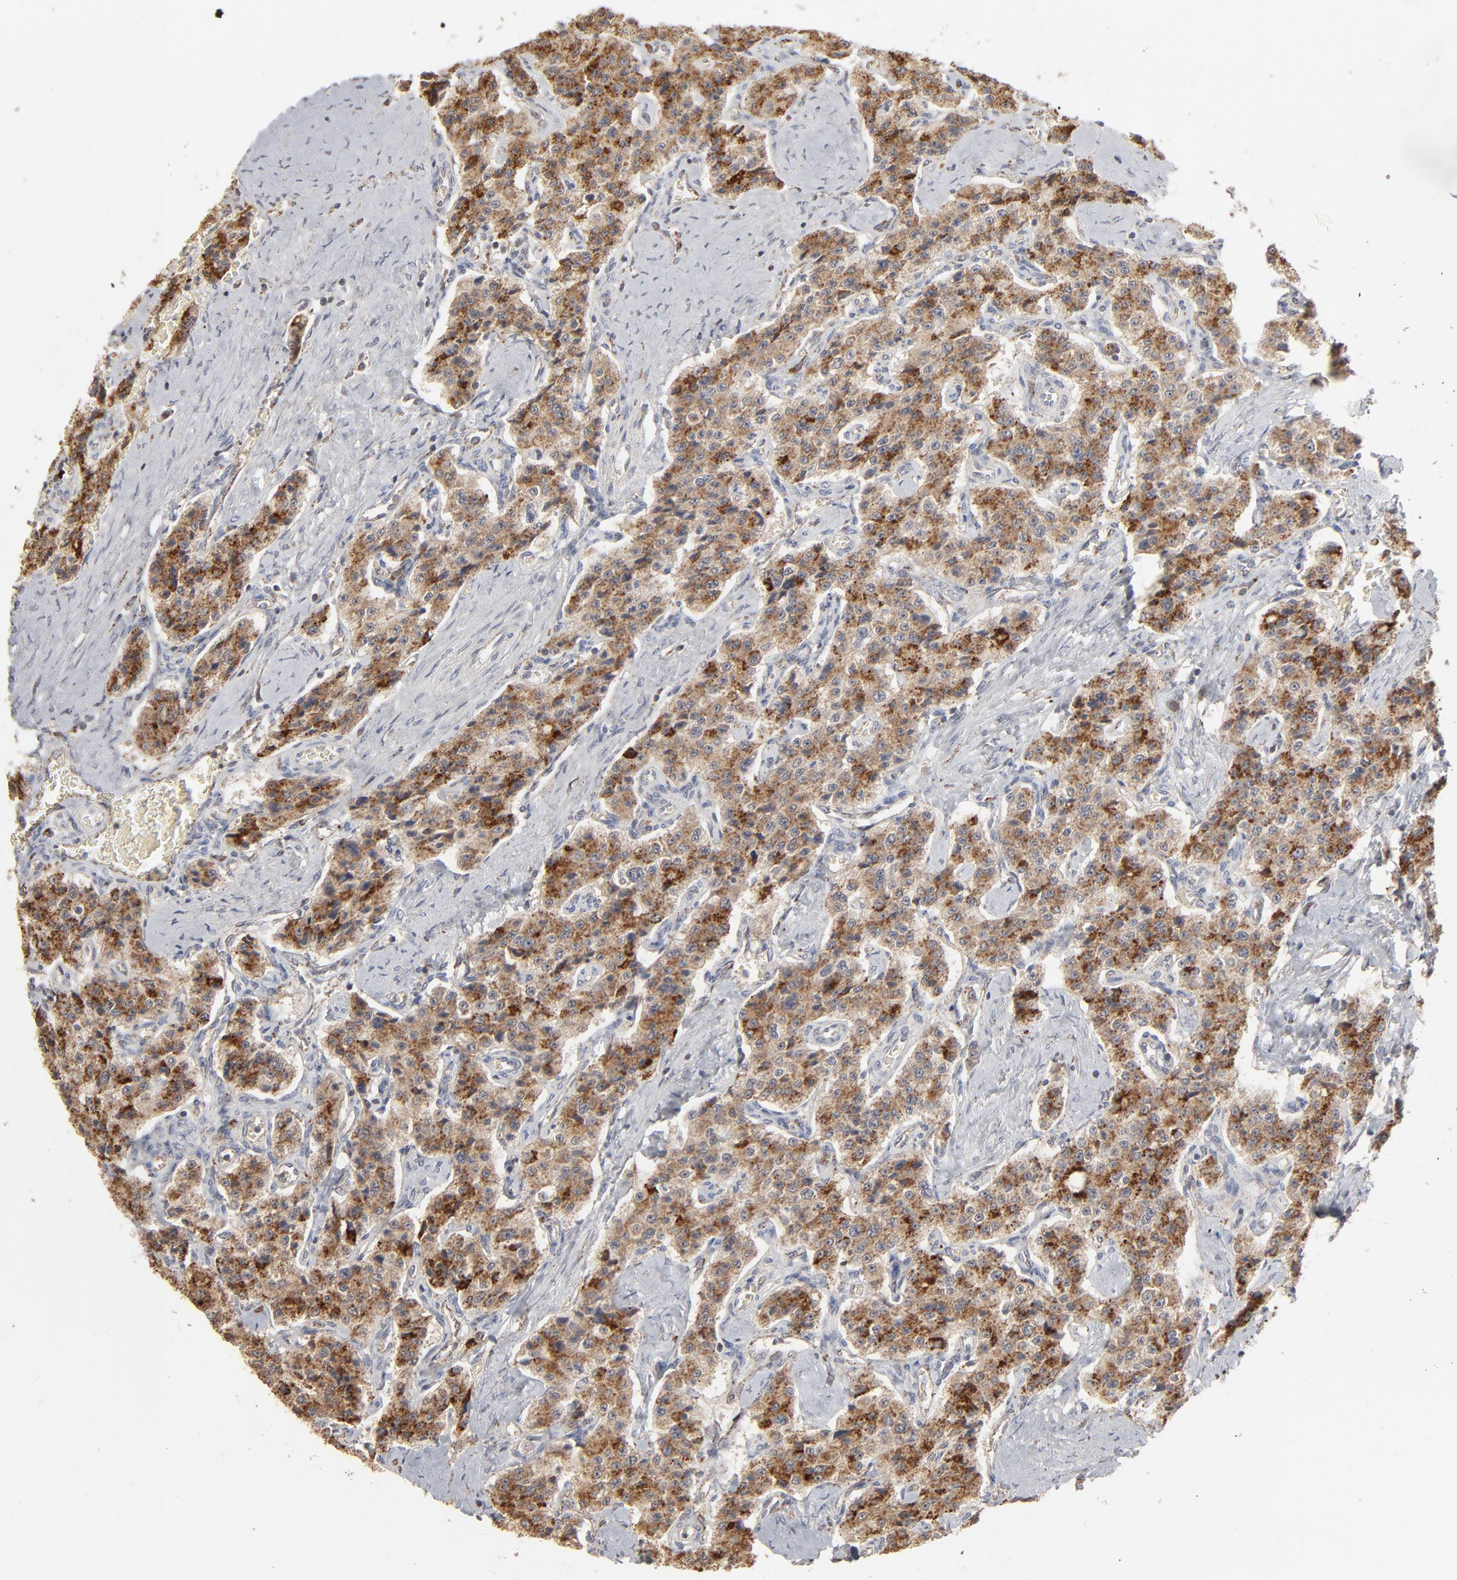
{"staining": {"intensity": "strong", "quantity": ">75%", "location": "cytoplasmic/membranous"}, "tissue": "carcinoid", "cell_type": "Tumor cells", "image_type": "cancer", "snomed": [{"axis": "morphology", "description": "Carcinoid, malignant, NOS"}, {"axis": "topography", "description": "Small intestine"}], "caption": "Protein staining exhibits strong cytoplasmic/membranous positivity in about >75% of tumor cells in carcinoid.", "gene": "POMT2", "patient": {"sex": "male", "age": 52}}